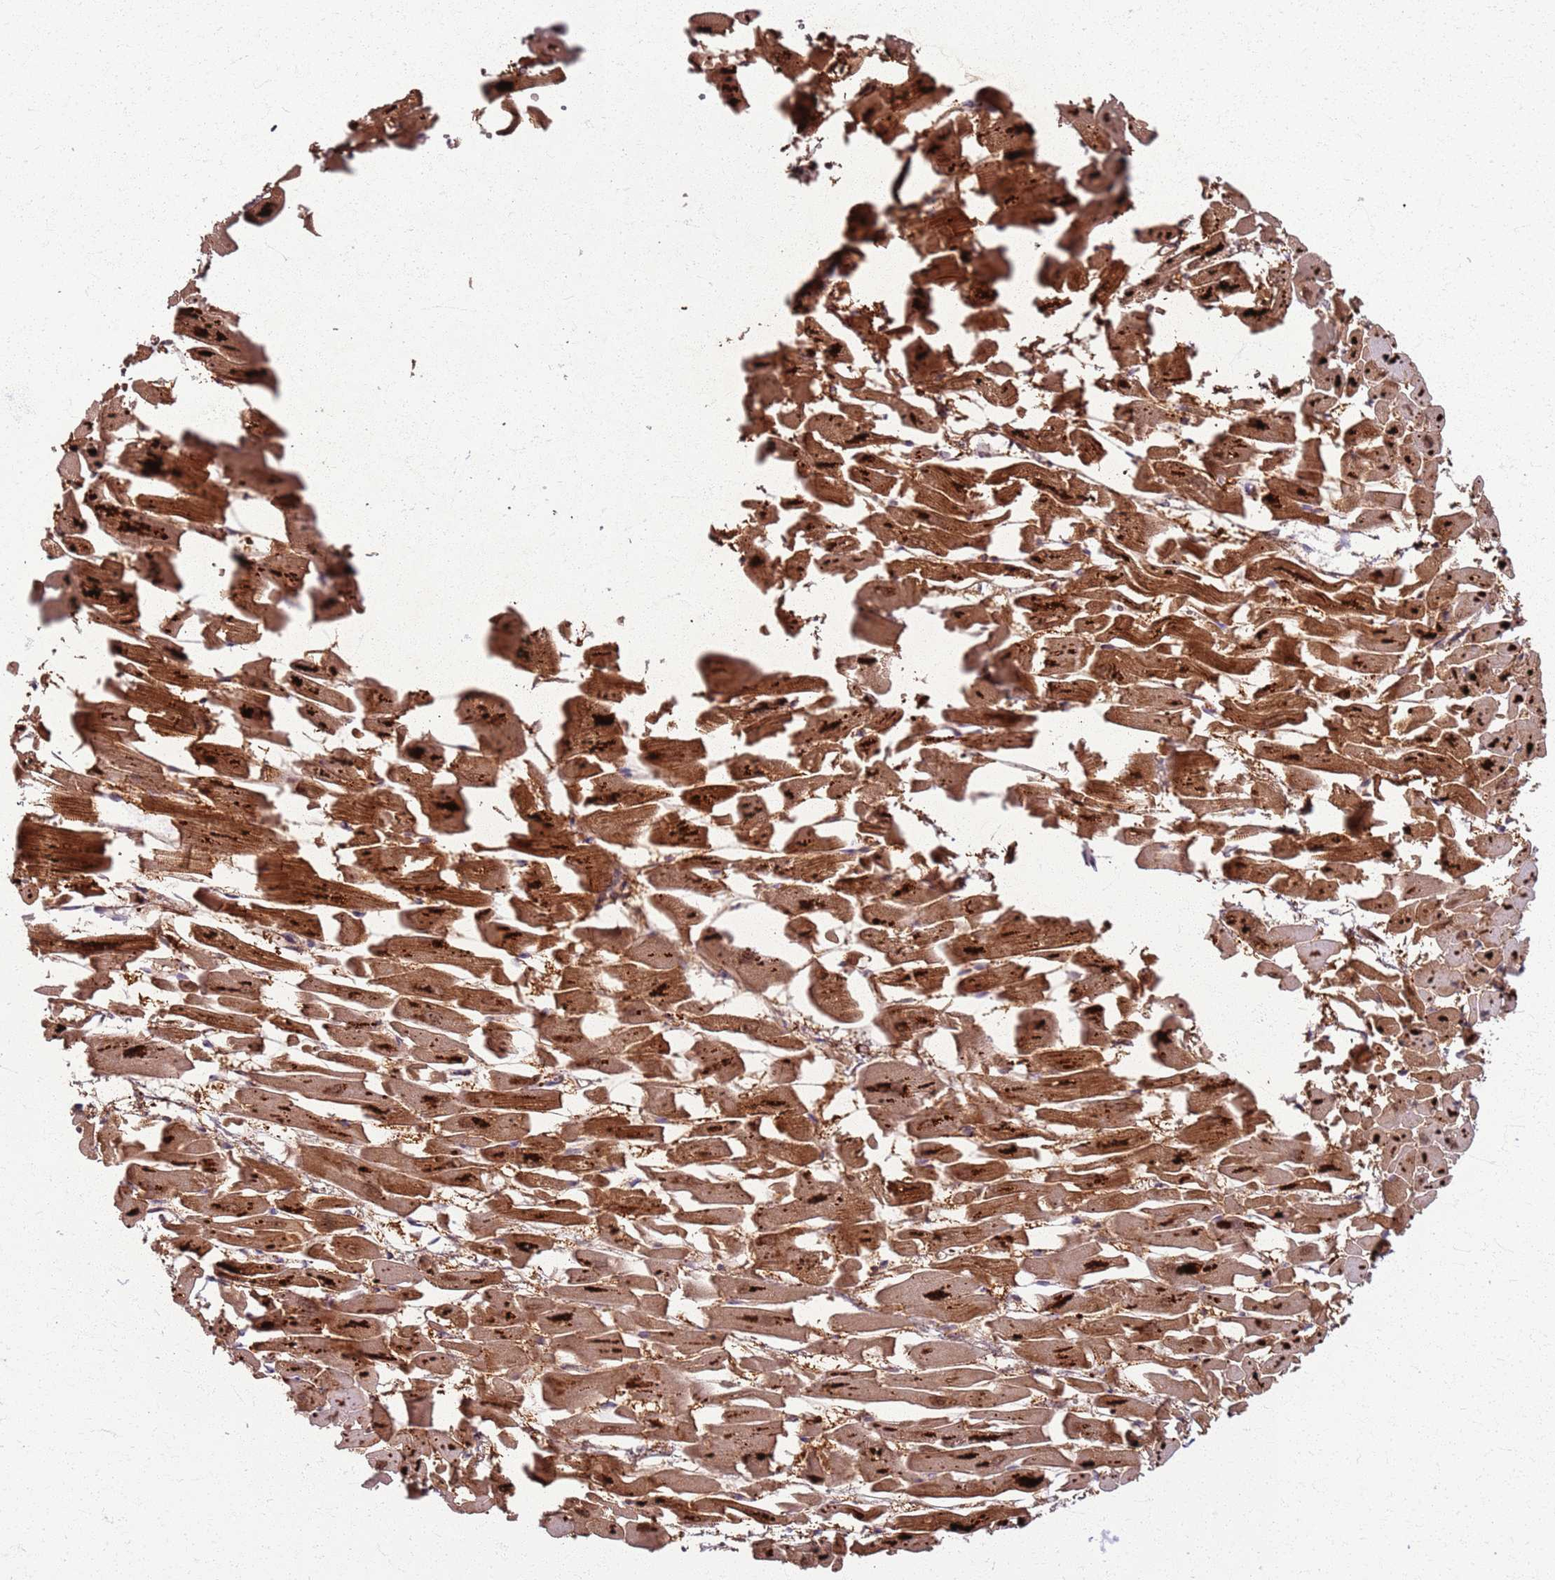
{"staining": {"intensity": "strong", "quantity": ">75%", "location": "cytoplasmic/membranous"}, "tissue": "heart muscle", "cell_type": "Cardiomyocytes", "image_type": "normal", "snomed": [{"axis": "morphology", "description": "Normal tissue, NOS"}, {"axis": "topography", "description": "Heart"}], "caption": "Brown immunohistochemical staining in benign heart muscle demonstrates strong cytoplasmic/membranous expression in approximately >75% of cardiomyocytes.", "gene": "CSRP3", "patient": {"sex": "female", "age": 64}}